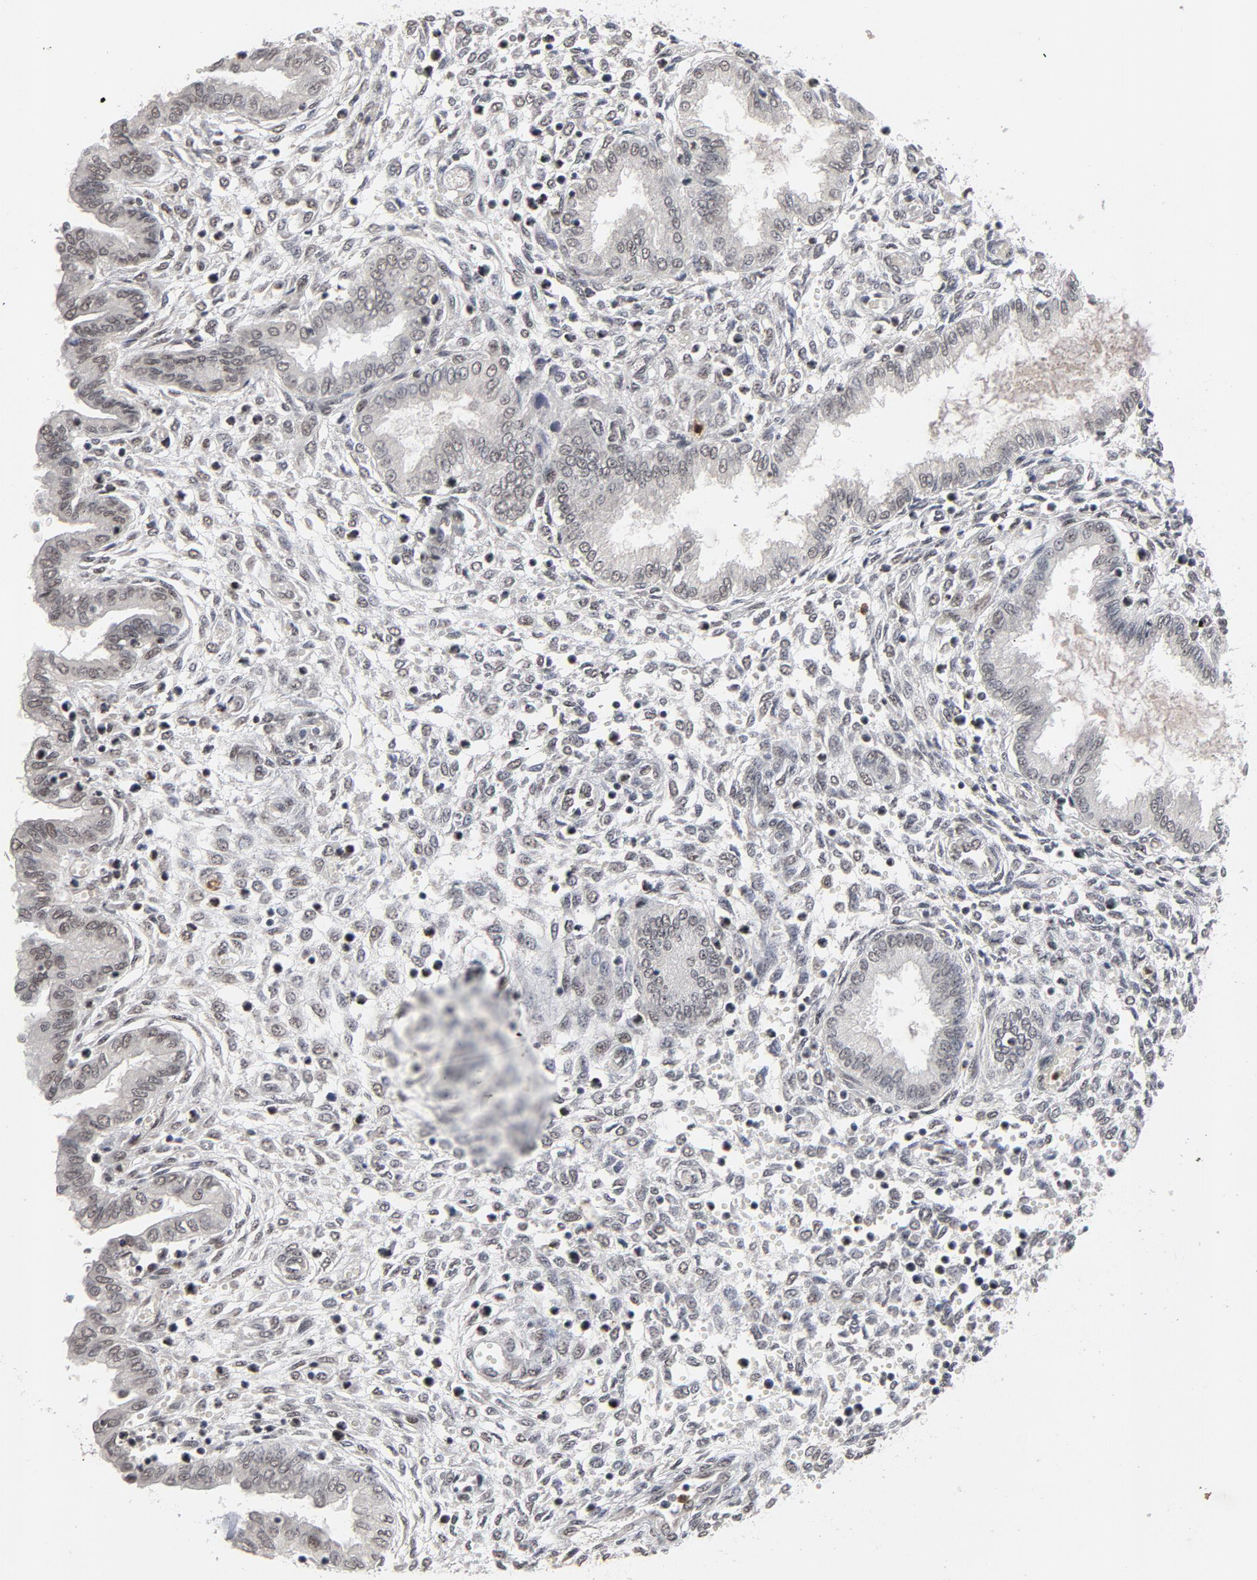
{"staining": {"intensity": "negative", "quantity": "none", "location": "none"}, "tissue": "endometrium", "cell_type": "Cells in endometrial stroma", "image_type": "normal", "snomed": [{"axis": "morphology", "description": "Normal tissue, NOS"}, {"axis": "topography", "description": "Endometrium"}], "caption": "An image of endometrium stained for a protein demonstrates no brown staining in cells in endometrial stroma. (DAB immunohistochemistry with hematoxylin counter stain).", "gene": "RTL5", "patient": {"sex": "female", "age": 33}}